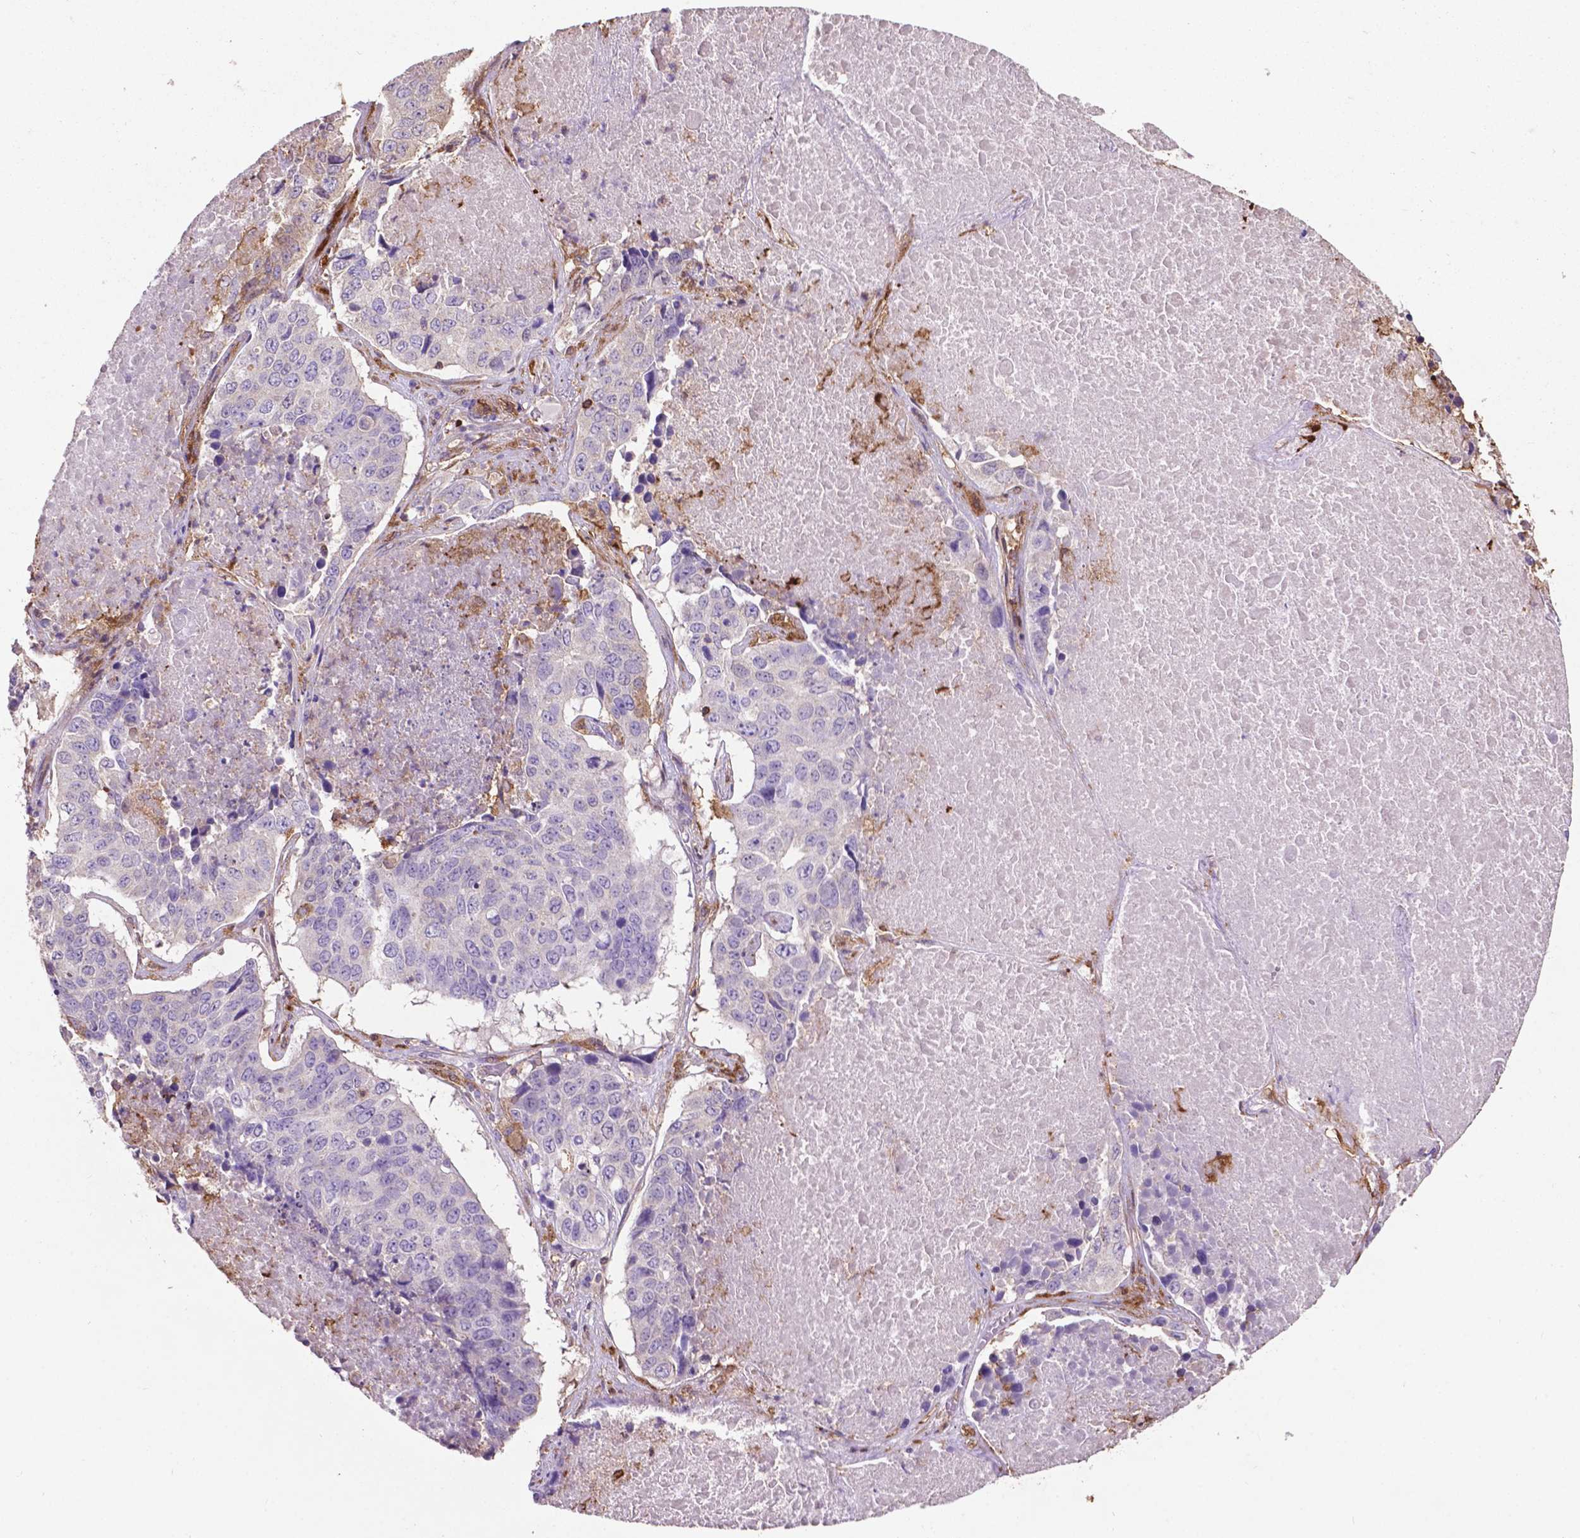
{"staining": {"intensity": "negative", "quantity": "none", "location": "none"}, "tissue": "lung cancer", "cell_type": "Tumor cells", "image_type": "cancer", "snomed": [{"axis": "morphology", "description": "Normal tissue, NOS"}, {"axis": "morphology", "description": "Squamous cell carcinoma, NOS"}, {"axis": "topography", "description": "Bronchus"}, {"axis": "topography", "description": "Lung"}], "caption": "Lung cancer was stained to show a protein in brown. There is no significant positivity in tumor cells. Nuclei are stained in blue.", "gene": "SMAD3", "patient": {"sex": "male", "age": 64}}